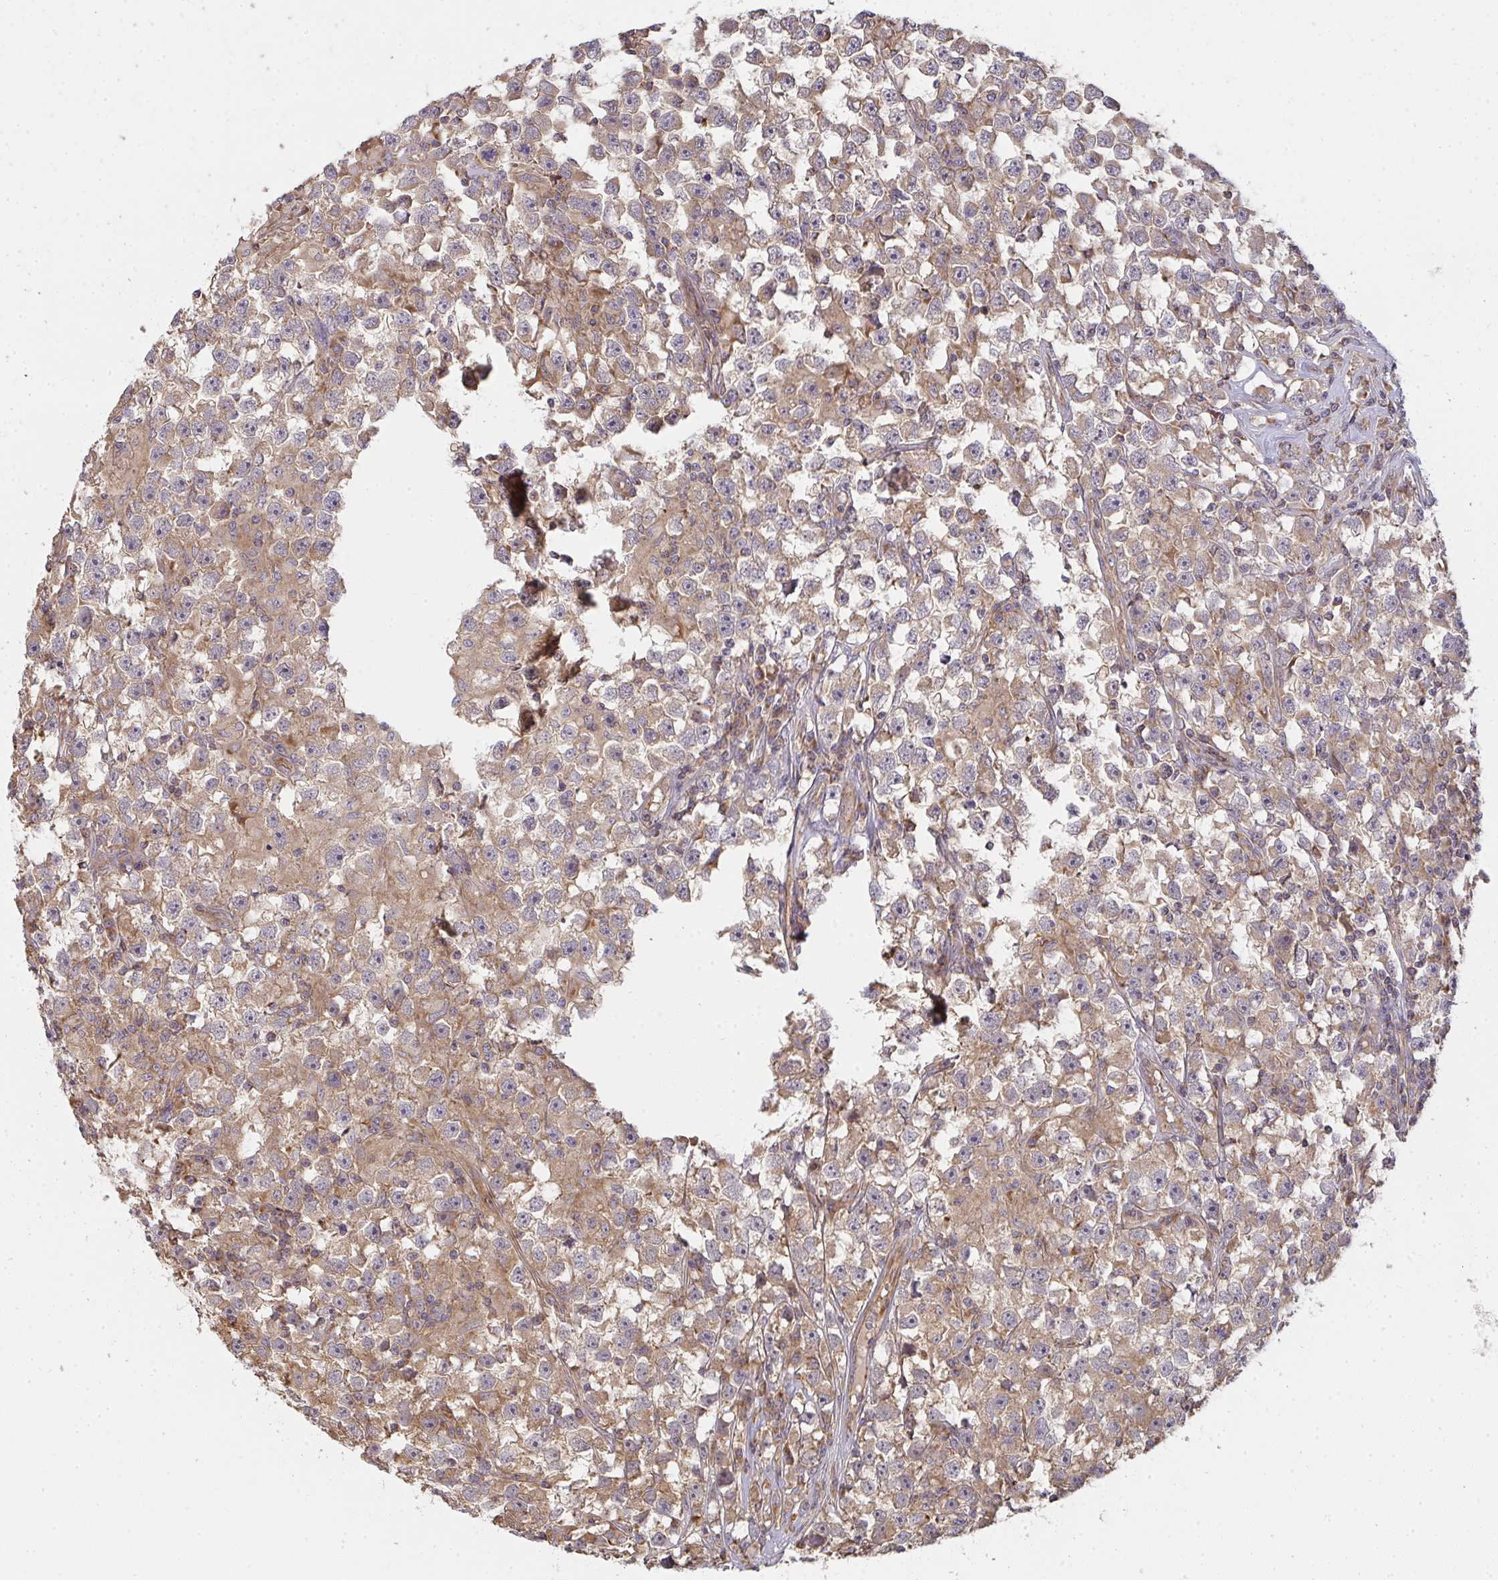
{"staining": {"intensity": "weak", "quantity": ">75%", "location": "cytoplasmic/membranous"}, "tissue": "testis cancer", "cell_type": "Tumor cells", "image_type": "cancer", "snomed": [{"axis": "morphology", "description": "Seminoma, NOS"}, {"axis": "topography", "description": "Testis"}], "caption": "This is a photomicrograph of immunohistochemistry staining of seminoma (testis), which shows weak expression in the cytoplasmic/membranous of tumor cells.", "gene": "B4GALT6", "patient": {"sex": "male", "age": 33}}